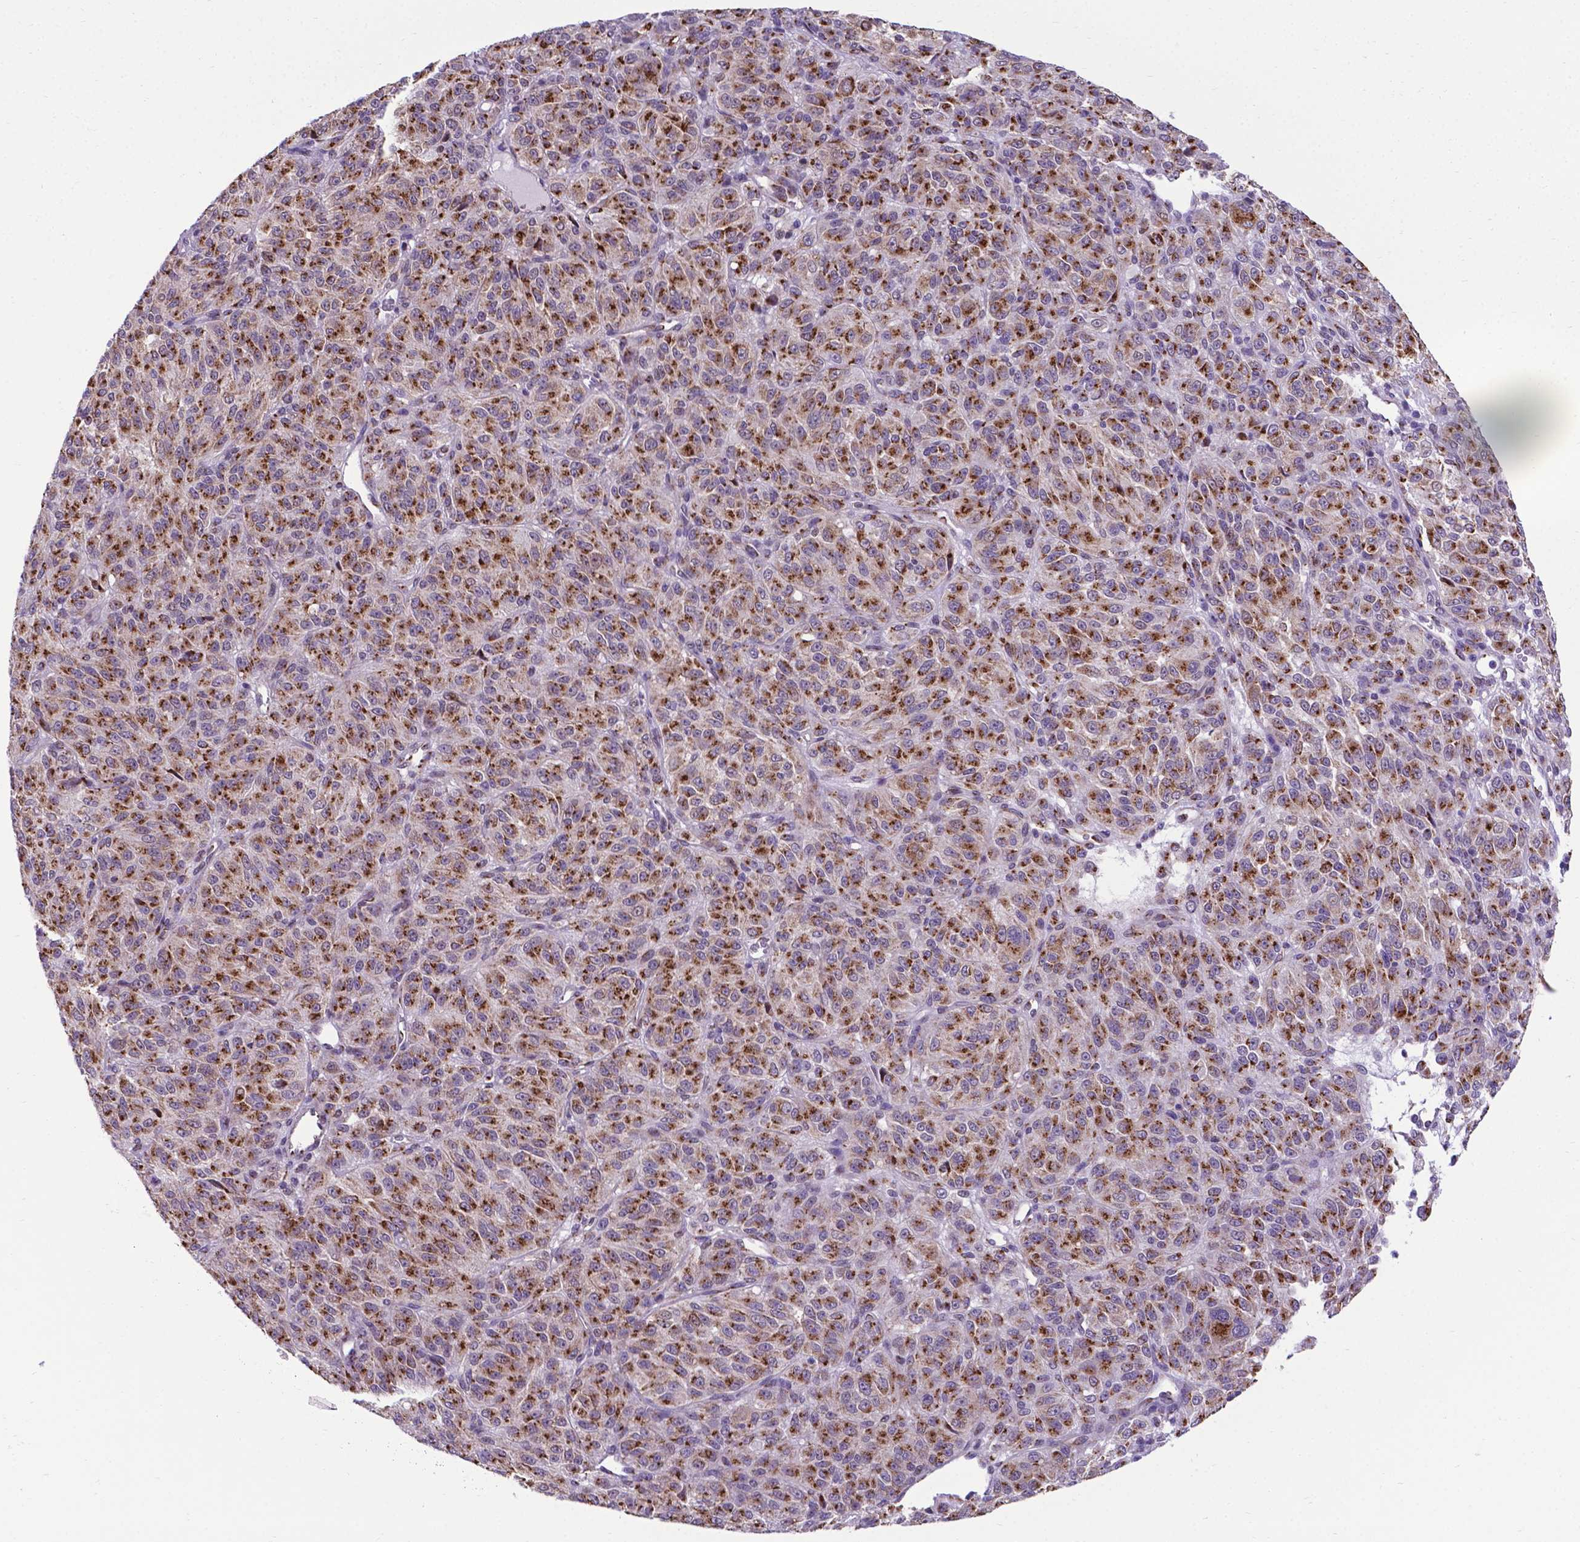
{"staining": {"intensity": "strong", "quantity": ">75%", "location": "cytoplasmic/membranous"}, "tissue": "melanoma", "cell_type": "Tumor cells", "image_type": "cancer", "snomed": [{"axis": "morphology", "description": "Malignant melanoma, Metastatic site"}, {"axis": "topography", "description": "Brain"}], "caption": "Melanoma stained for a protein demonstrates strong cytoplasmic/membranous positivity in tumor cells.", "gene": "MRPL10", "patient": {"sex": "female", "age": 56}}